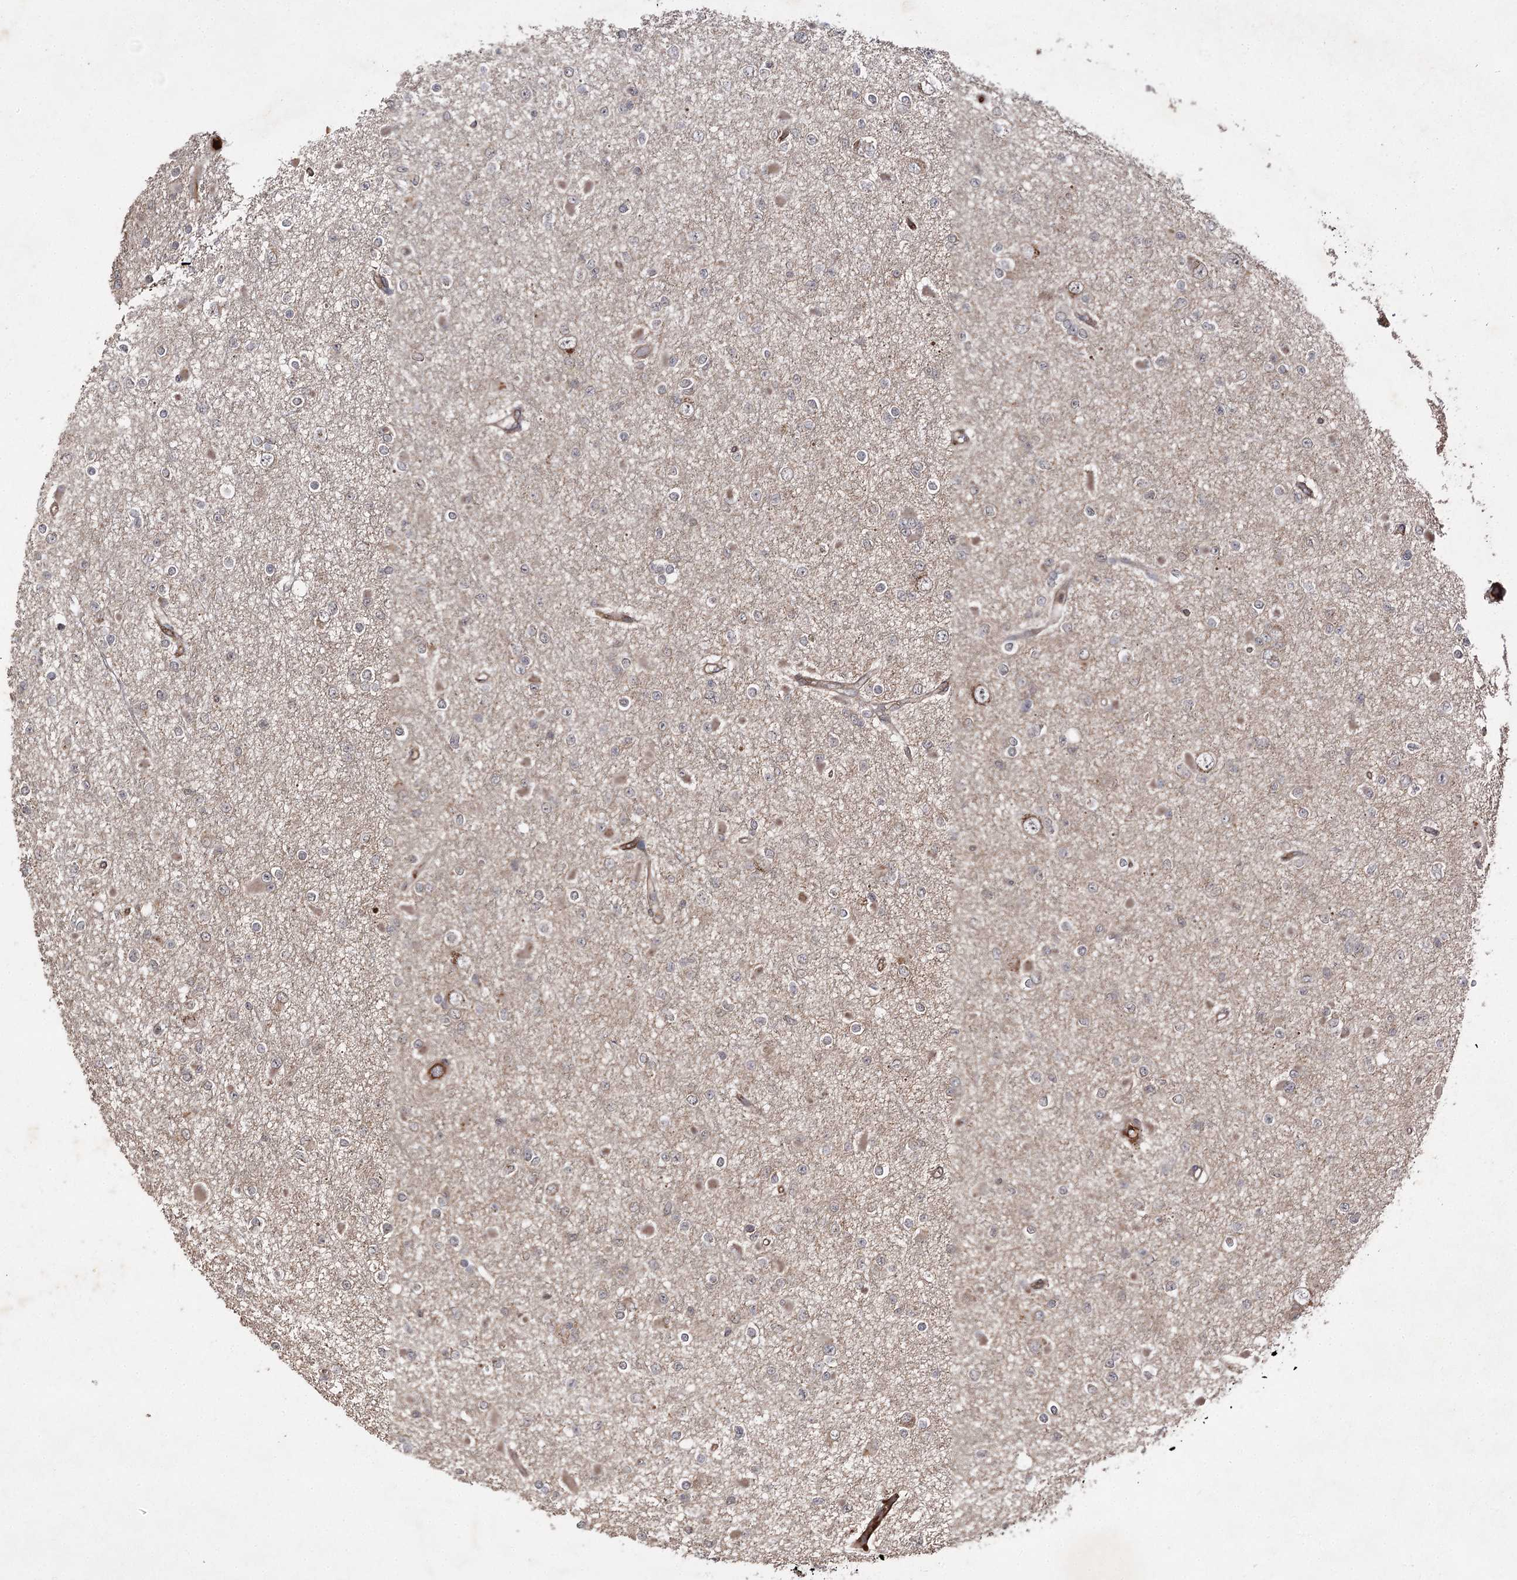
{"staining": {"intensity": "negative", "quantity": "none", "location": "none"}, "tissue": "glioma", "cell_type": "Tumor cells", "image_type": "cancer", "snomed": [{"axis": "morphology", "description": "Glioma, malignant, Low grade"}, {"axis": "topography", "description": "Brain"}], "caption": "Immunohistochemistry (IHC) histopathology image of glioma stained for a protein (brown), which demonstrates no expression in tumor cells.", "gene": "FANCL", "patient": {"sex": "female", "age": 22}}